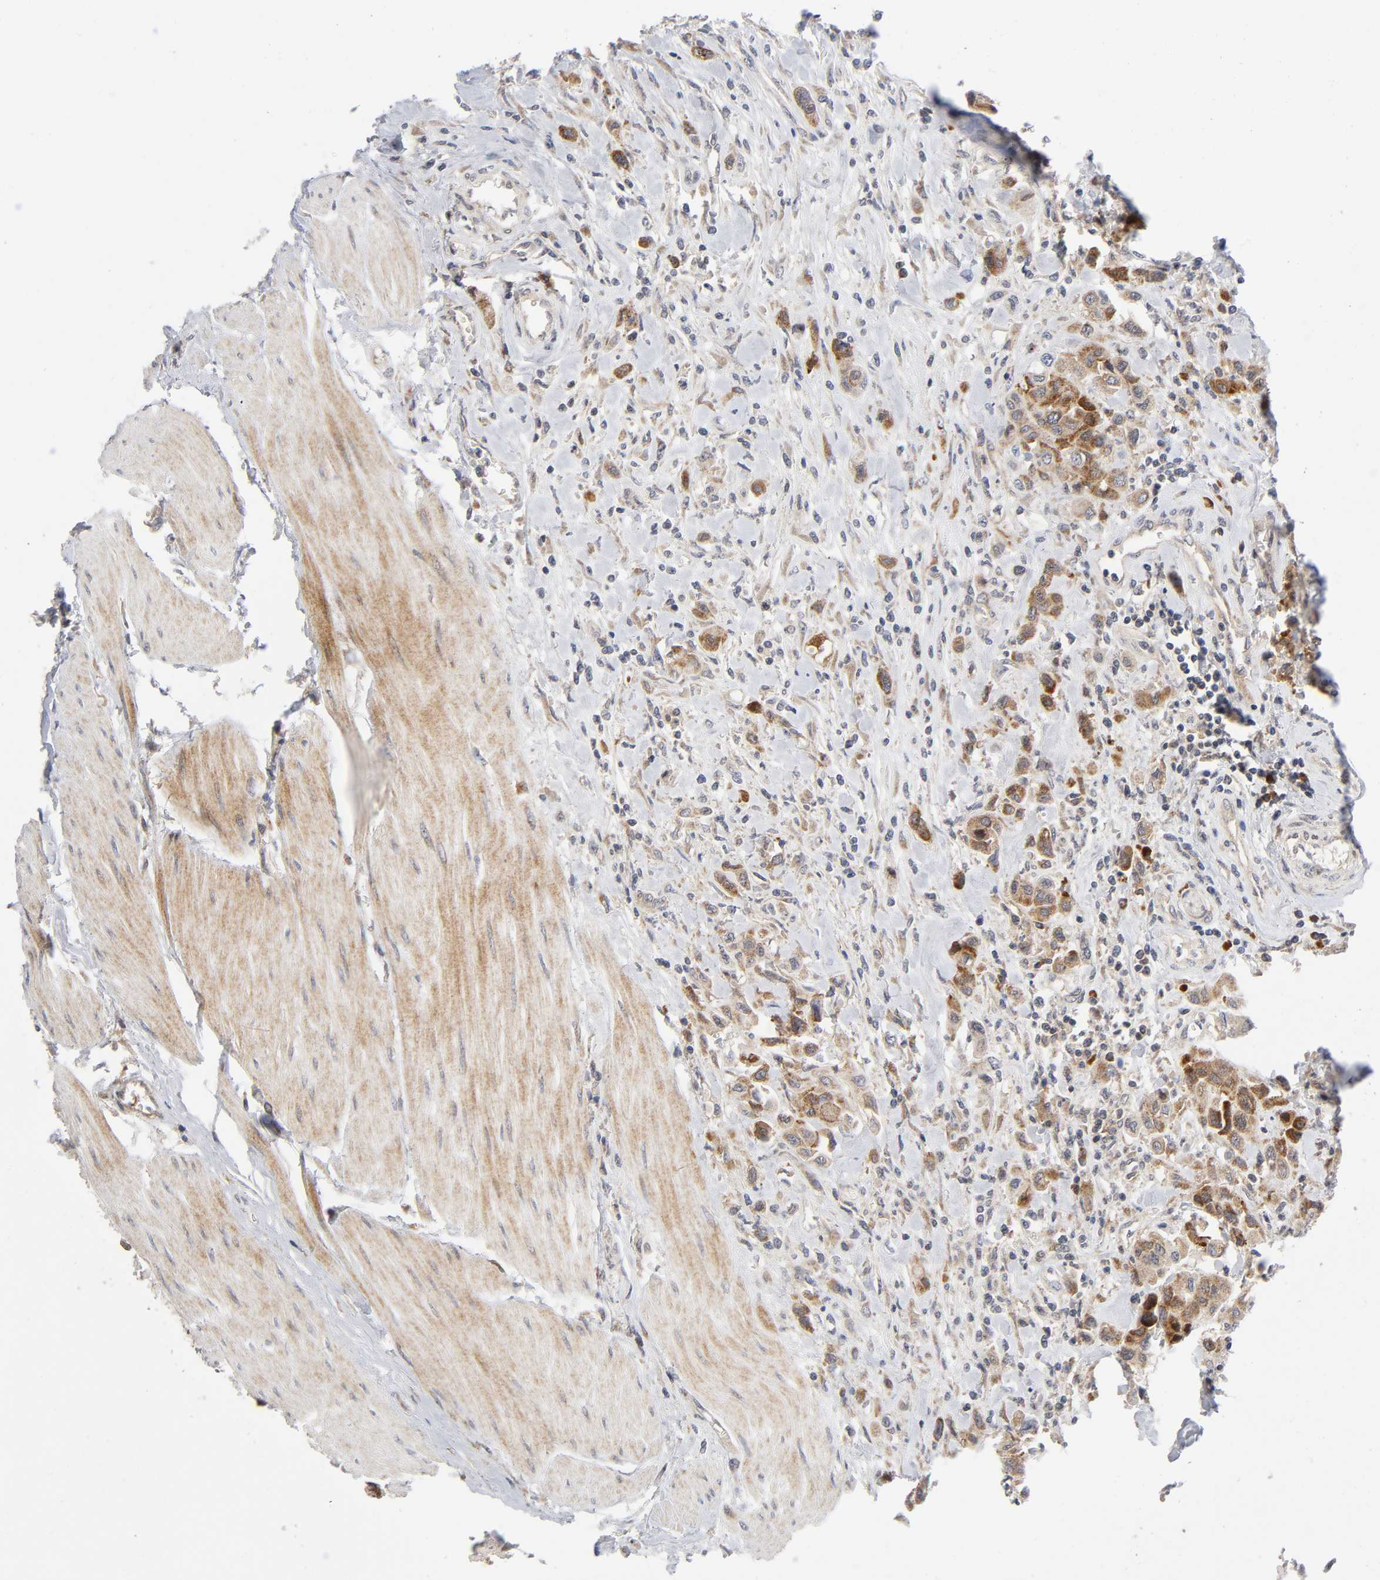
{"staining": {"intensity": "strong", "quantity": ">75%", "location": "cytoplasmic/membranous"}, "tissue": "urothelial cancer", "cell_type": "Tumor cells", "image_type": "cancer", "snomed": [{"axis": "morphology", "description": "Urothelial carcinoma, High grade"}, {"axis": "topography", "description": "Urinary bladder"}], "caption": "There is high levels of strong cytoplasmic/membranous staining in tumor cells of high-grade urothelial carcinoma, as demonstrated by immunohistochemical staining (brown color).", "gene": "EIF5", "patient": {"sex": "male", "age": 50}}